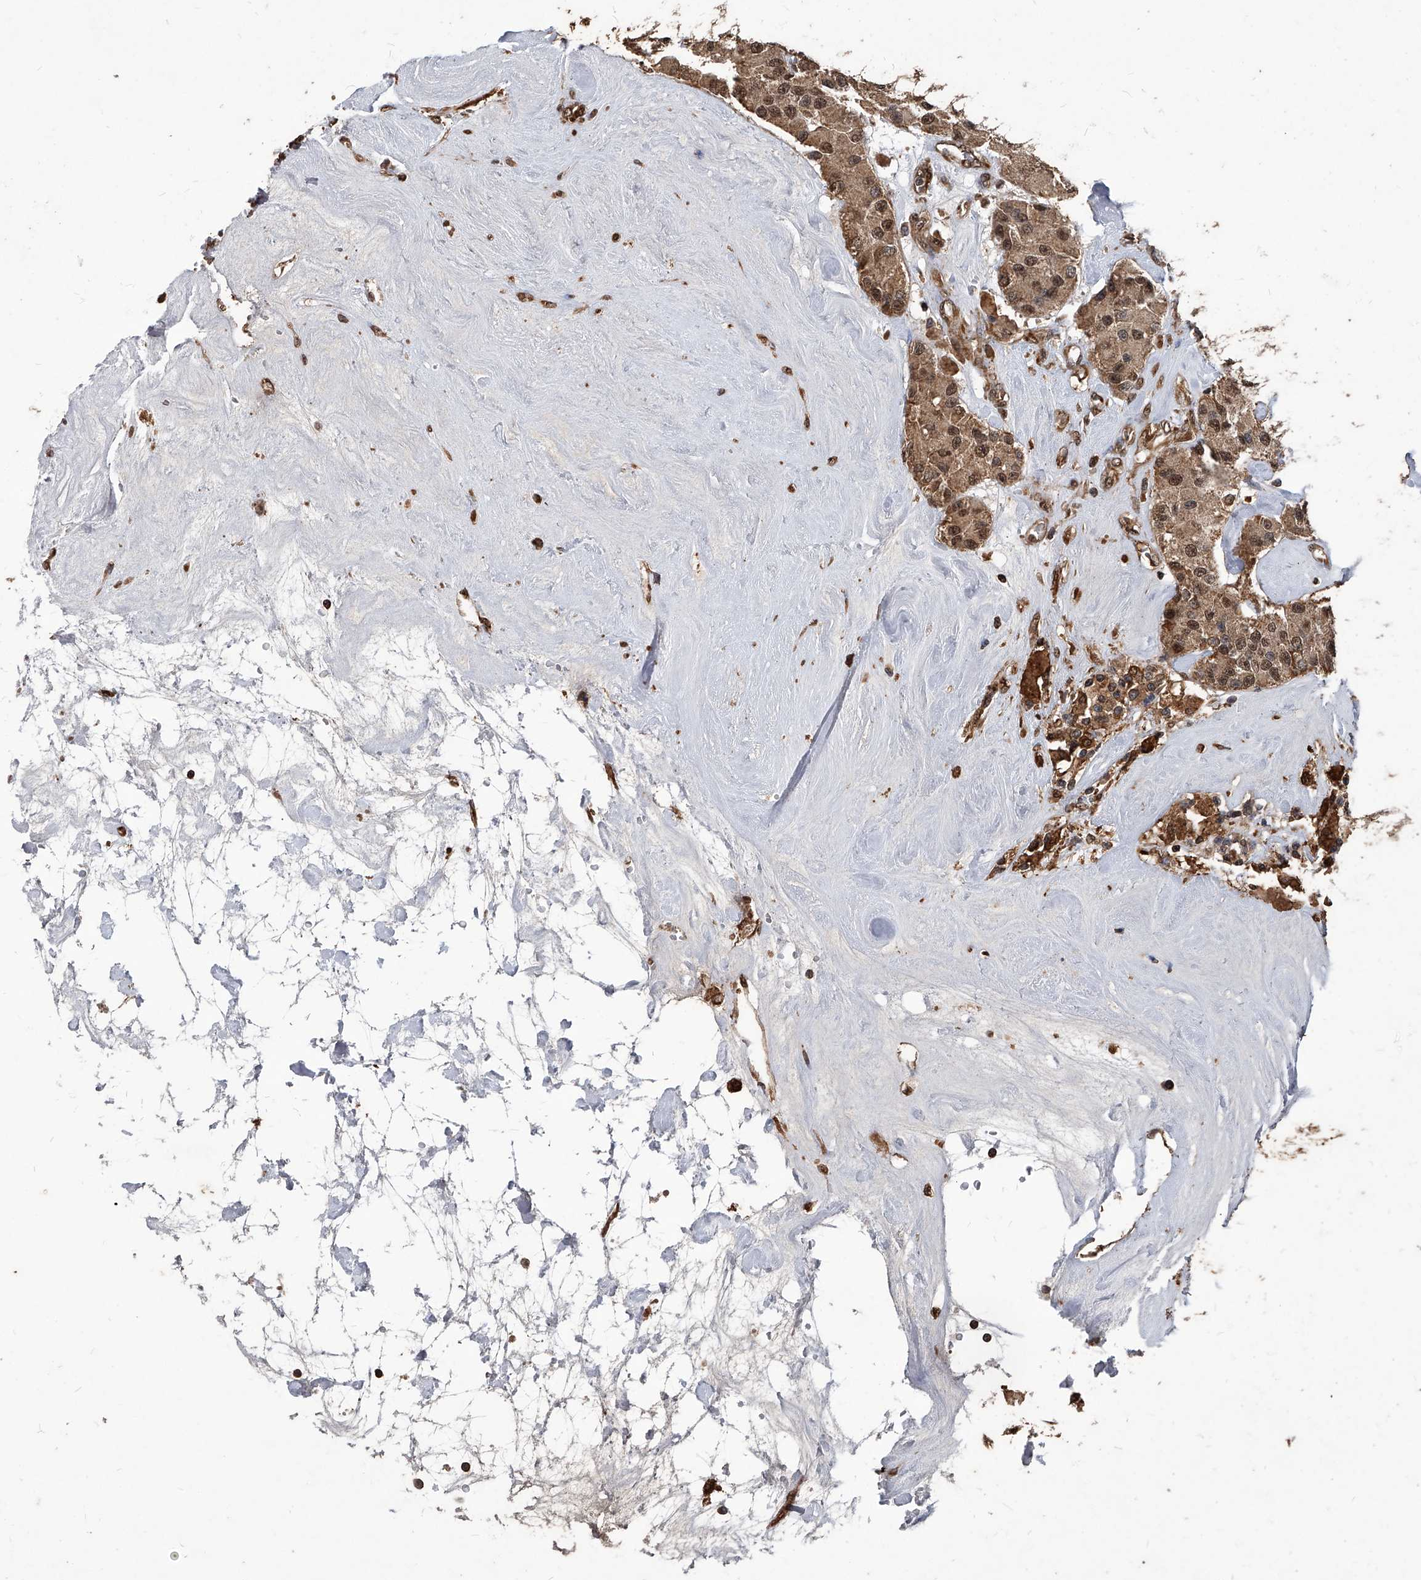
{"staining": {"intensity": "moderate", "quantity": ">75%", "location": "cytoplasmic/membranous,nuclear"}, "tissue": "carcinoid", "cell_type": "Tumor cells", "image_type": "cancer", "snomed": [{"axis": "morphology", "description": "Carcinoid, malignant, NOS"}, {"axis": "topography", "description": "Pancreas"}], "caption": "Immunohistochemistry (DAB (3,3'-diaminobenzidine)) staining of human carcinoid (malignant) reveals moderate cytoplasmic/membranous and nuclear protein staining in approximately >75% of tumor cells.", "gene": "FBXL4", "patient": {"sex": "male", "age": 41}}